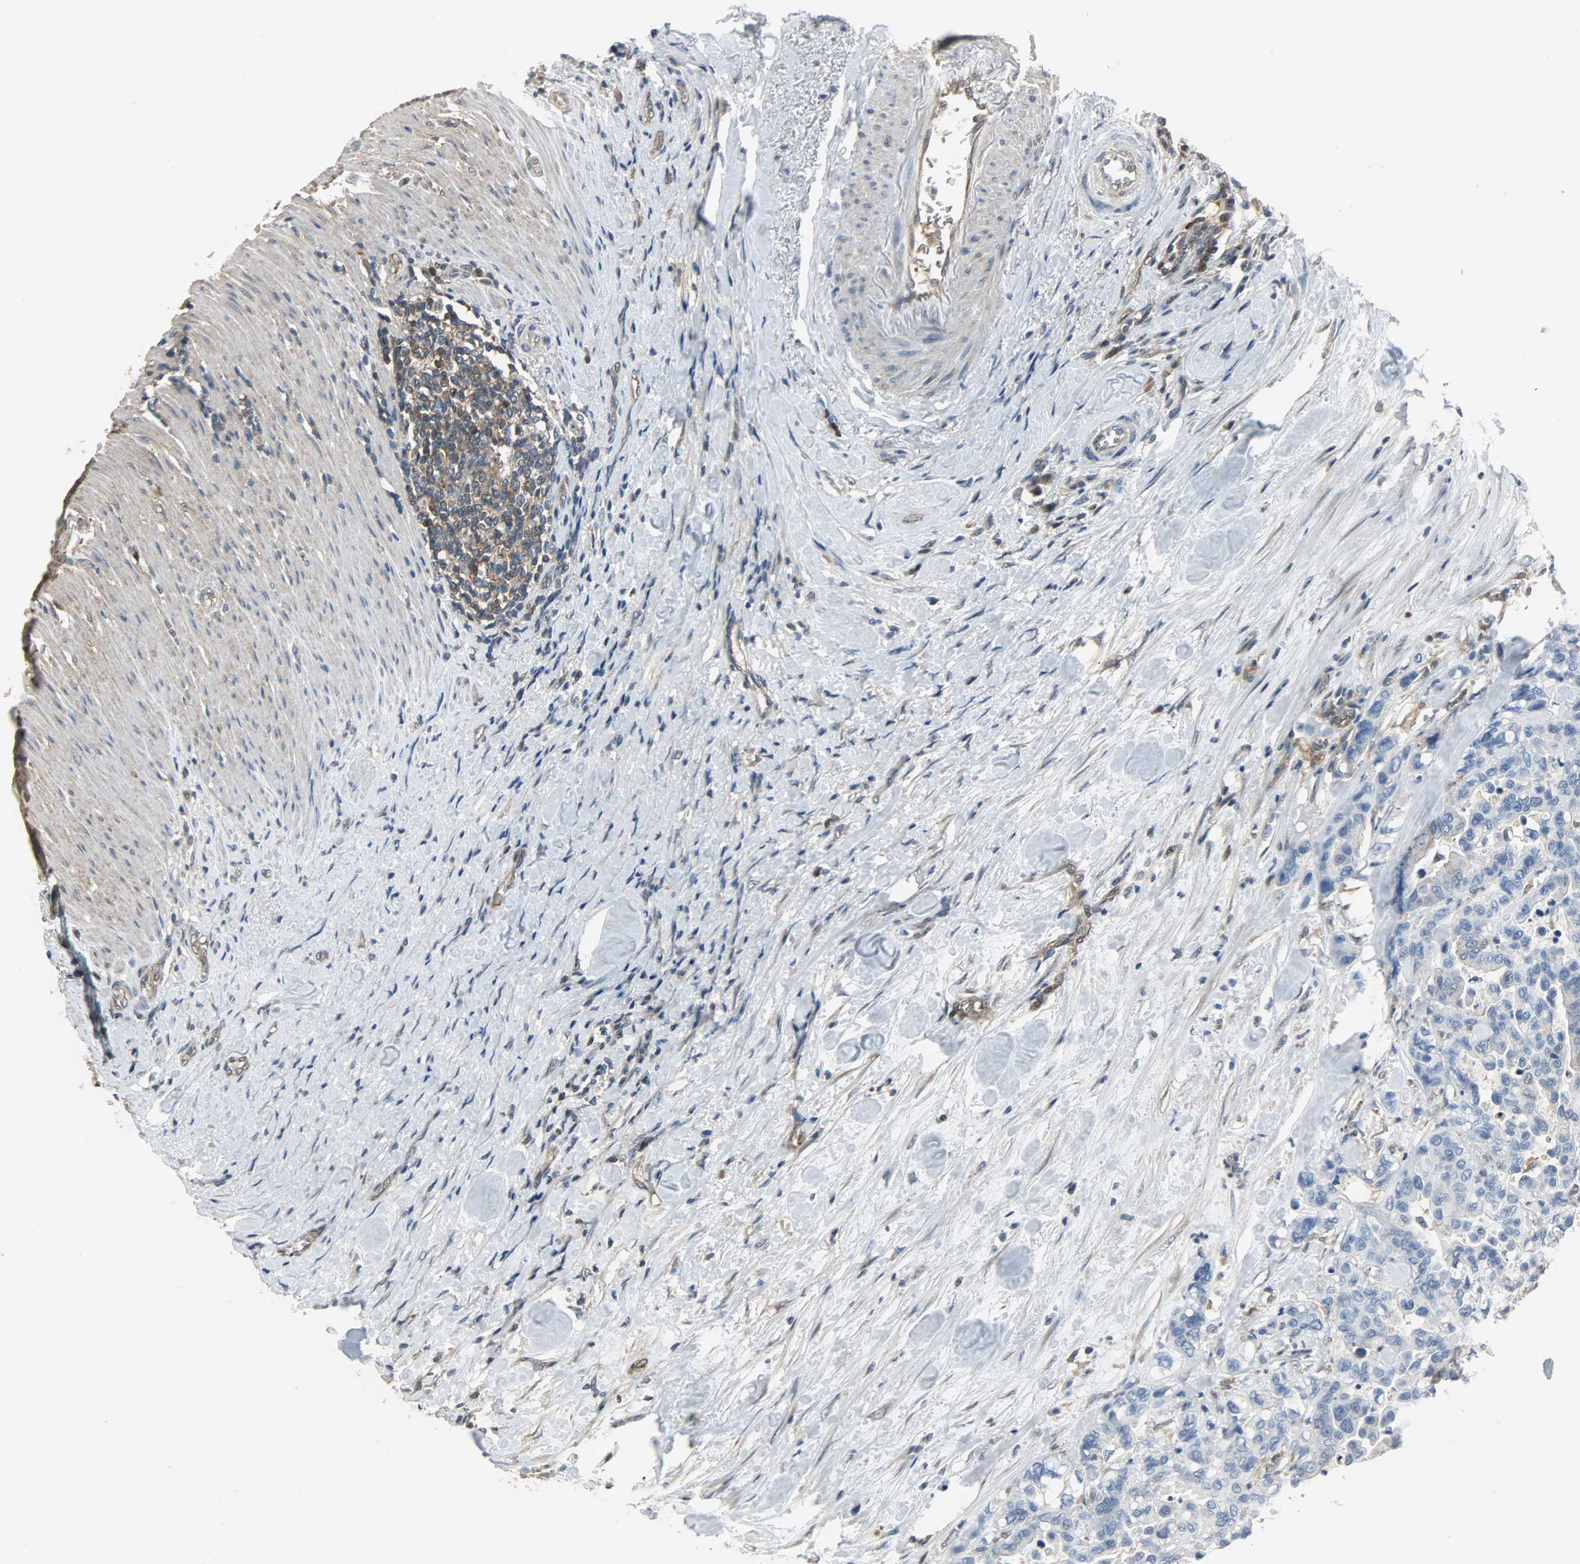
{"staining": {"intensity": "negative", "quantity": "none", "location": "none"}, "tissue": "colorectal cancer", "cell_type": "Tumor cells", "image_type": "cancer", "snomed": [{"axis": "morphology", "description": "Adenocarcinoma, NOS"}, {"axis": "topography", "description": "Colon"}], "caption": "This is an IHC histopathology image of human colorectal cancer (adenocarcinoma). There is no staining in tumor cells.", "gene": "LDHB", "patient": {"sex": "male", "age": 82}}